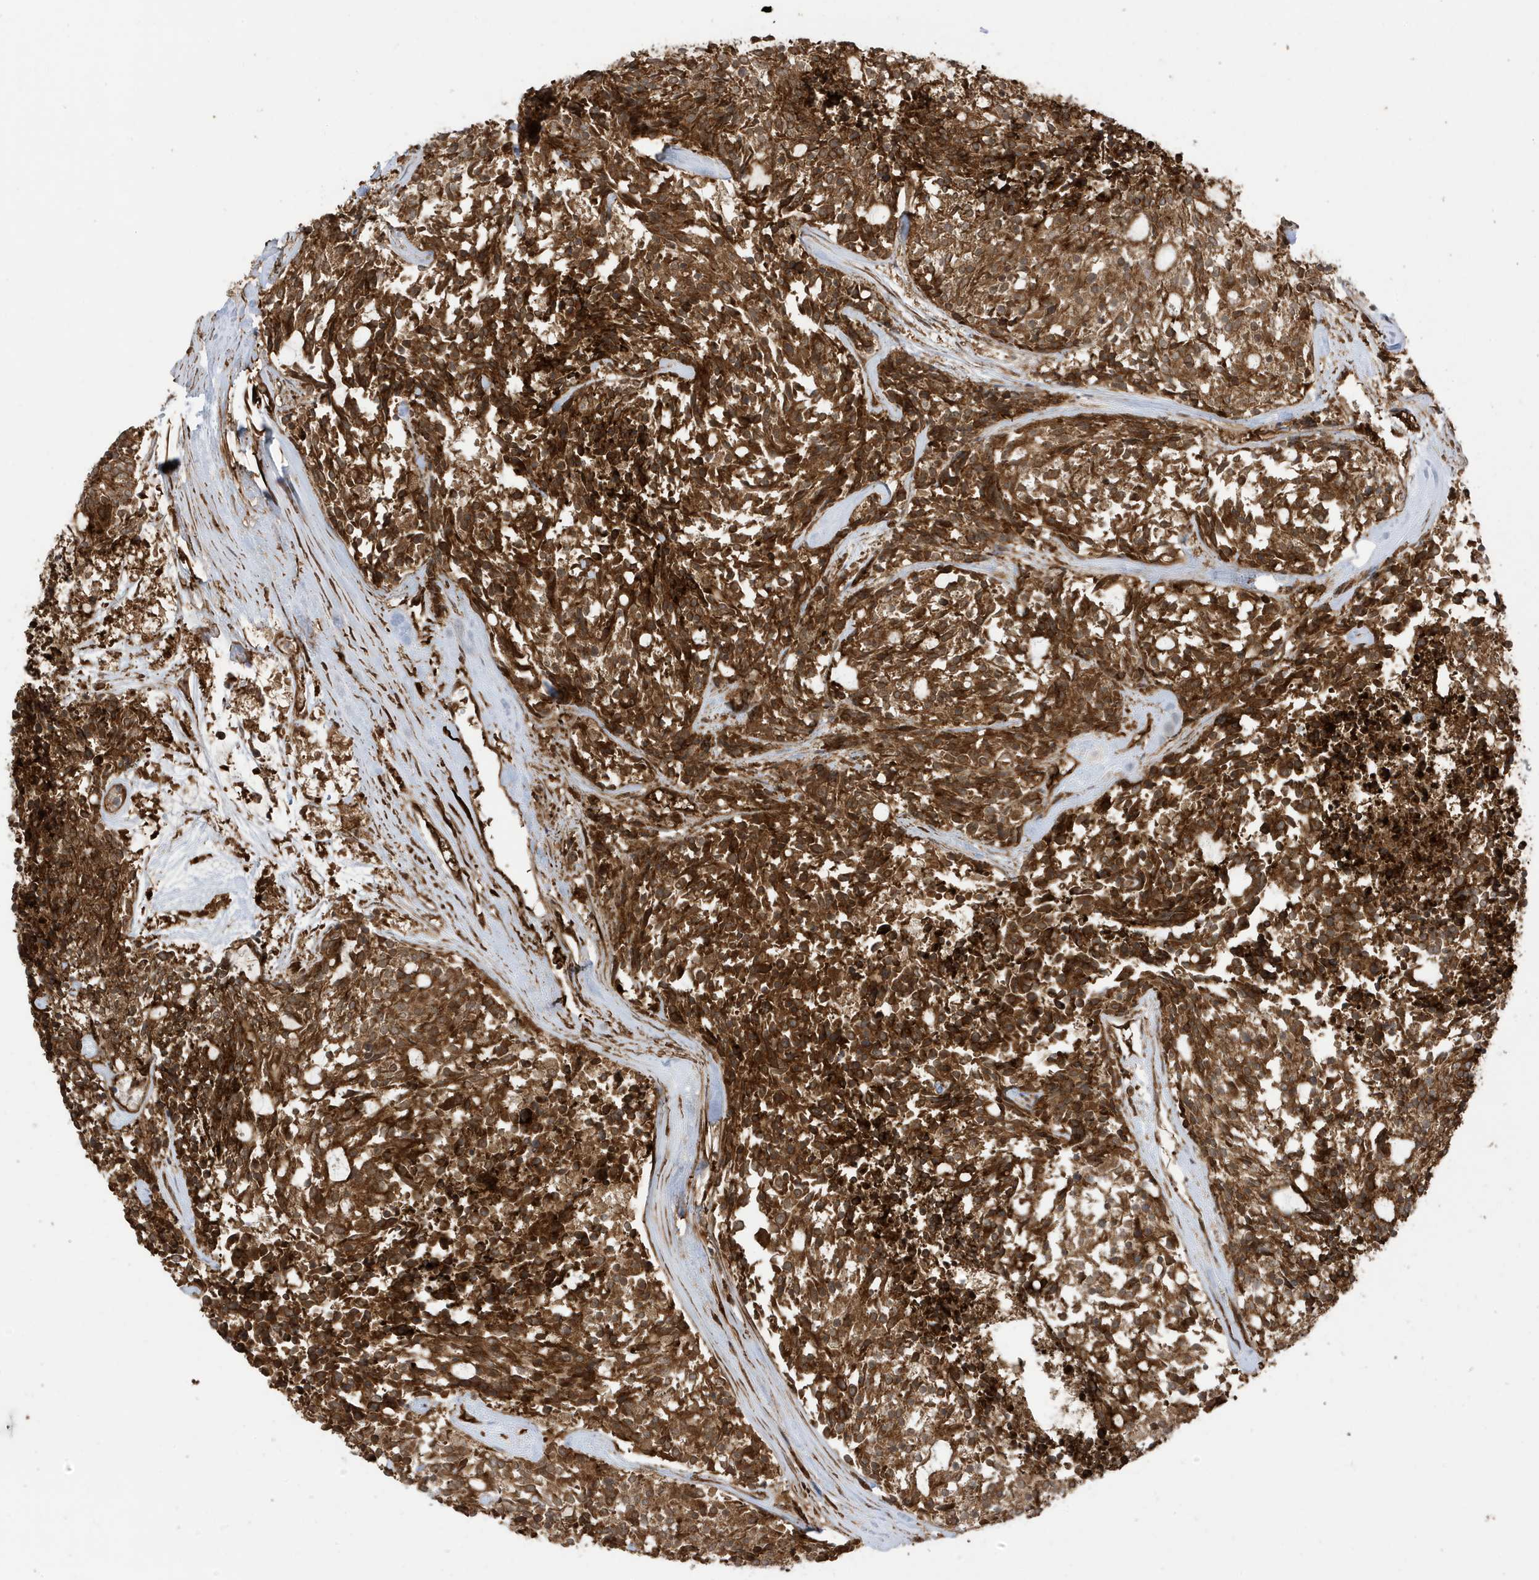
{"staining": {"intensity": "strong", "quantity": ">75%", "location": "cytoplasmic/membranous"}, "tissue": "carcinoid", "cell_type": "Tumor cells", "image_type": "cancer", "snomed": [{"axis": "morphology", "description": "Carcinoid, malignant, NOS"}, {"axis": "topography", "description": "Pancreas"}], "caption": "Human carcinoid (malignant) stained for a protein (brown) displays strong cytoplasmic/membranous positive expression in approximately >75% of tumor cells.", "gene": "CDC42EP3", "patient": {"sex": "female", "age": 54}}